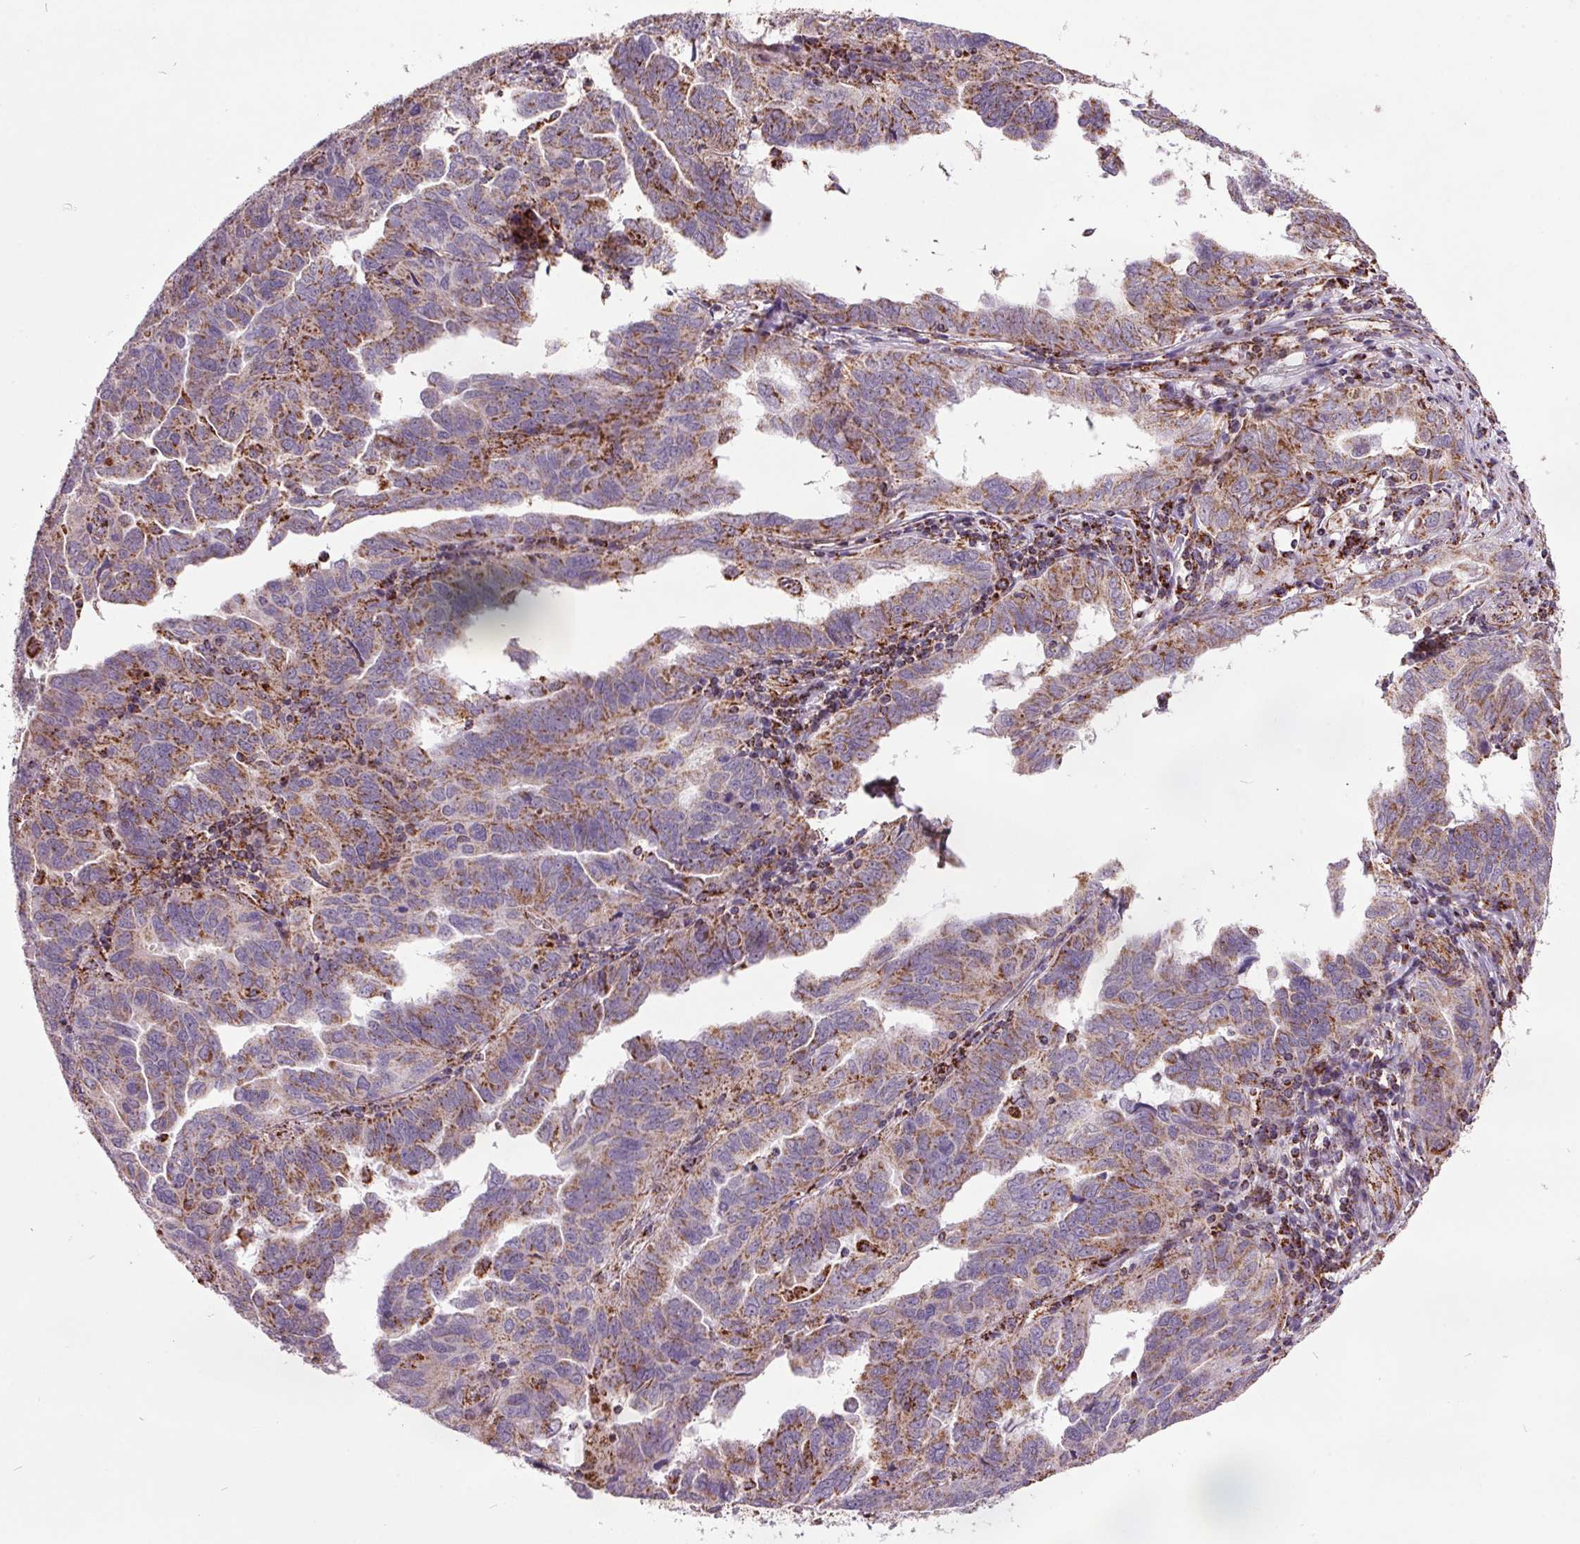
{"staining": {"intensity": "moderate", "quantity": "25%-75%", "location": "cytoplasmic/membranous"}, "tissue": "ovarian cancer", "cell_type": "Tumor cells", "image_type": "cancer", "snomed": [{"axis": "morphology", "description": "Cystadenocarcinoma, serous, NOS"}, {"axis": "topography", "description": "Ovary"}], "caption": "This photomicrograph exhibits immunohistochemistry staining of ovarian cancer (serous cystadenocarcinoma), with medium moderate cytoplasmic/membranous expression in about 25%-75% of tumor cells.", "gene": "NDUFS6", "patient": {"sex": "female", "age": 64}}